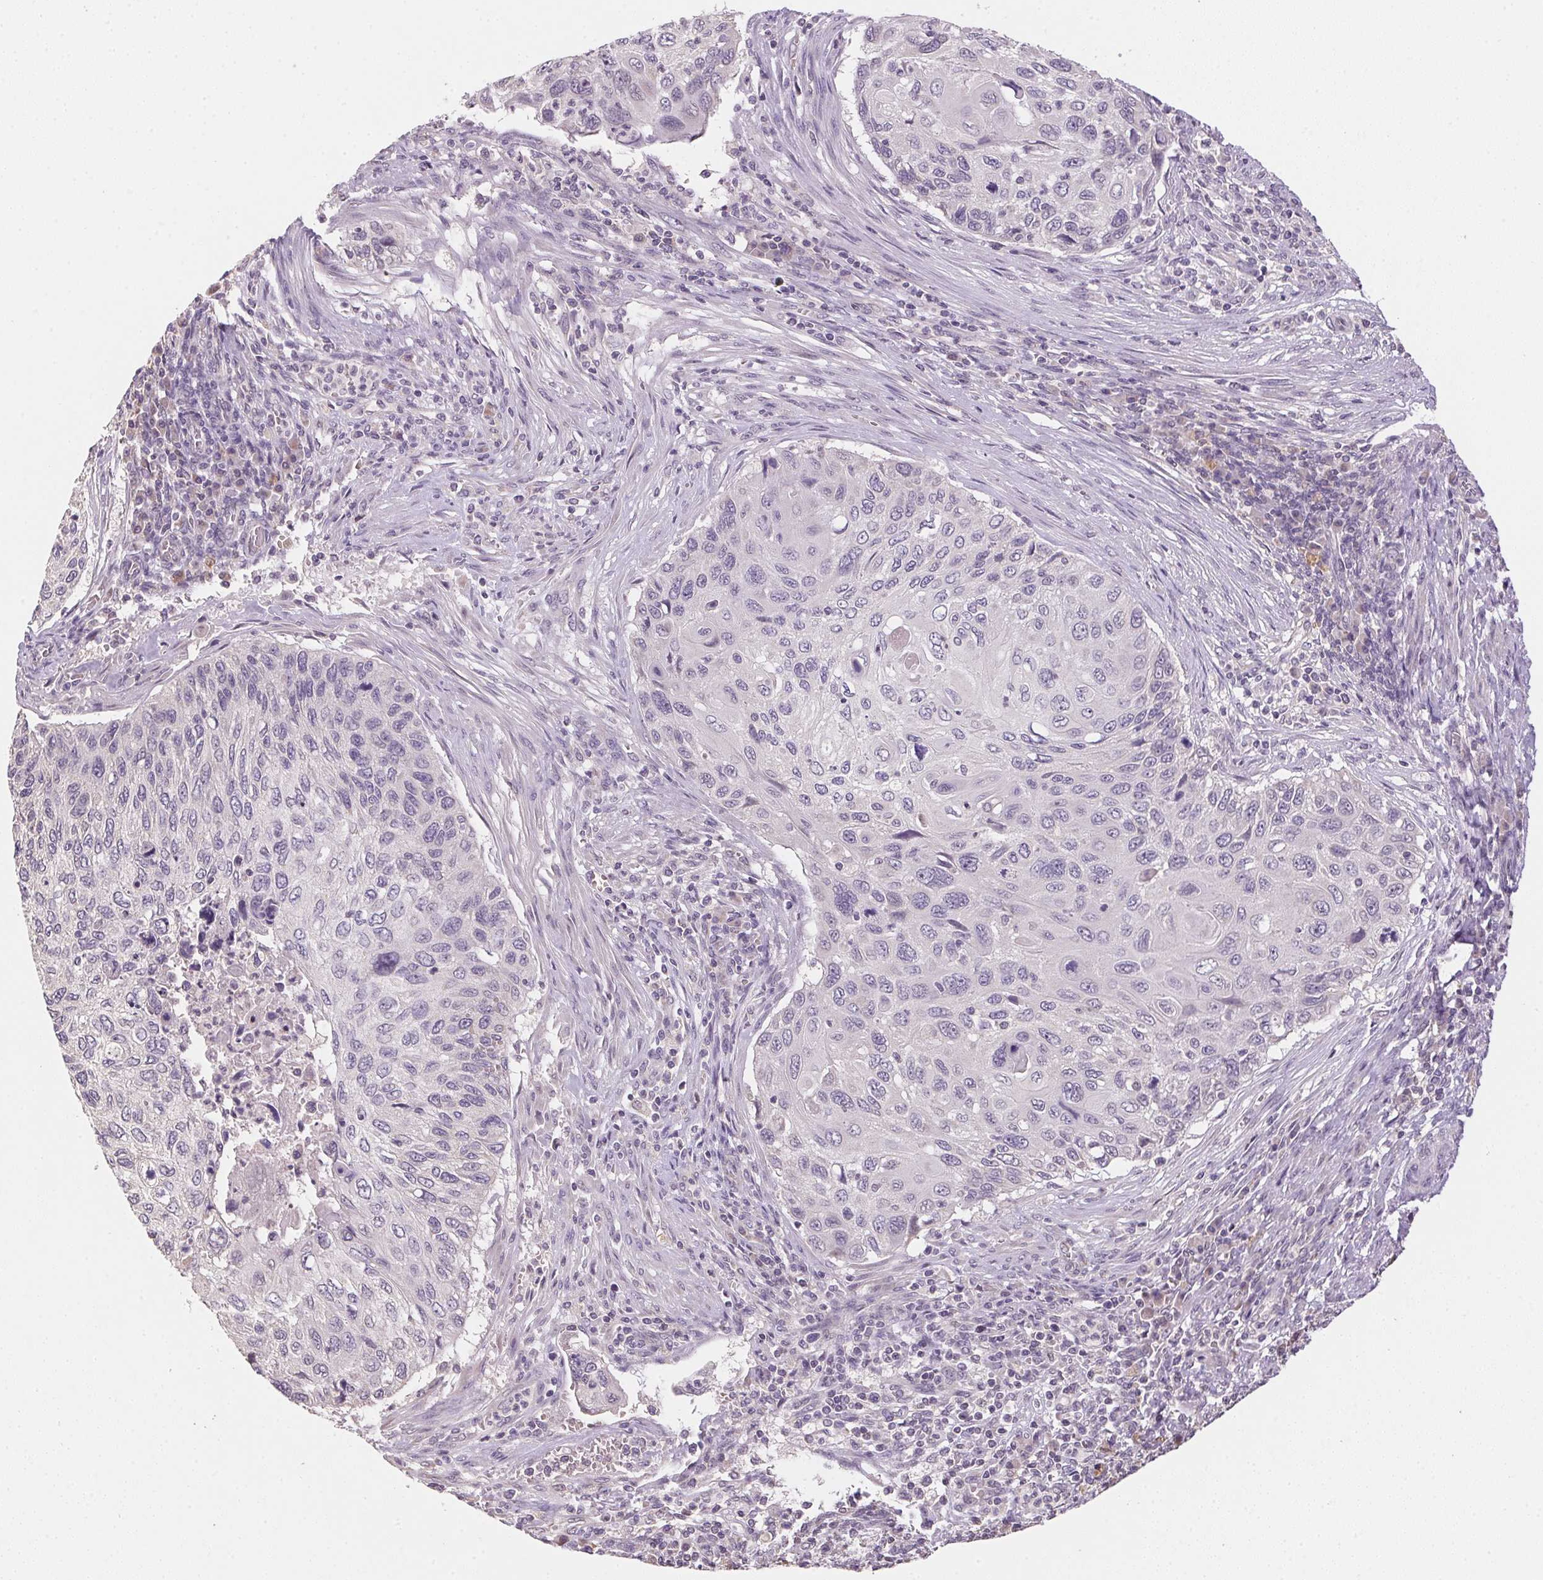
{"staining": {"intensity": "negative", "quantity": "none", "location": "none"}, "tissue": "cervical cancer", "cell_type": "Tumor cells", "image_type": "cancer", "snomed": [{"axis": "morphology", "description": "Squamous cell carcinoma, NOS"}, {"axis": "topography", "description": "Cervix"}], "caption": "Immunohistochemistry photomicrograph of neoplastic tissue: human cervical cancer stained with DAB (3,3'-diaminobenzidine) displays no significant protein positivity in tumor cells. (DAB (3,3'-diaminobenzidine) immunohistochemistry visualized using brightfield microscopy, high magnification).", "gene": "ALDH8A1", "patient": {"sex": "female", "age": 70}}